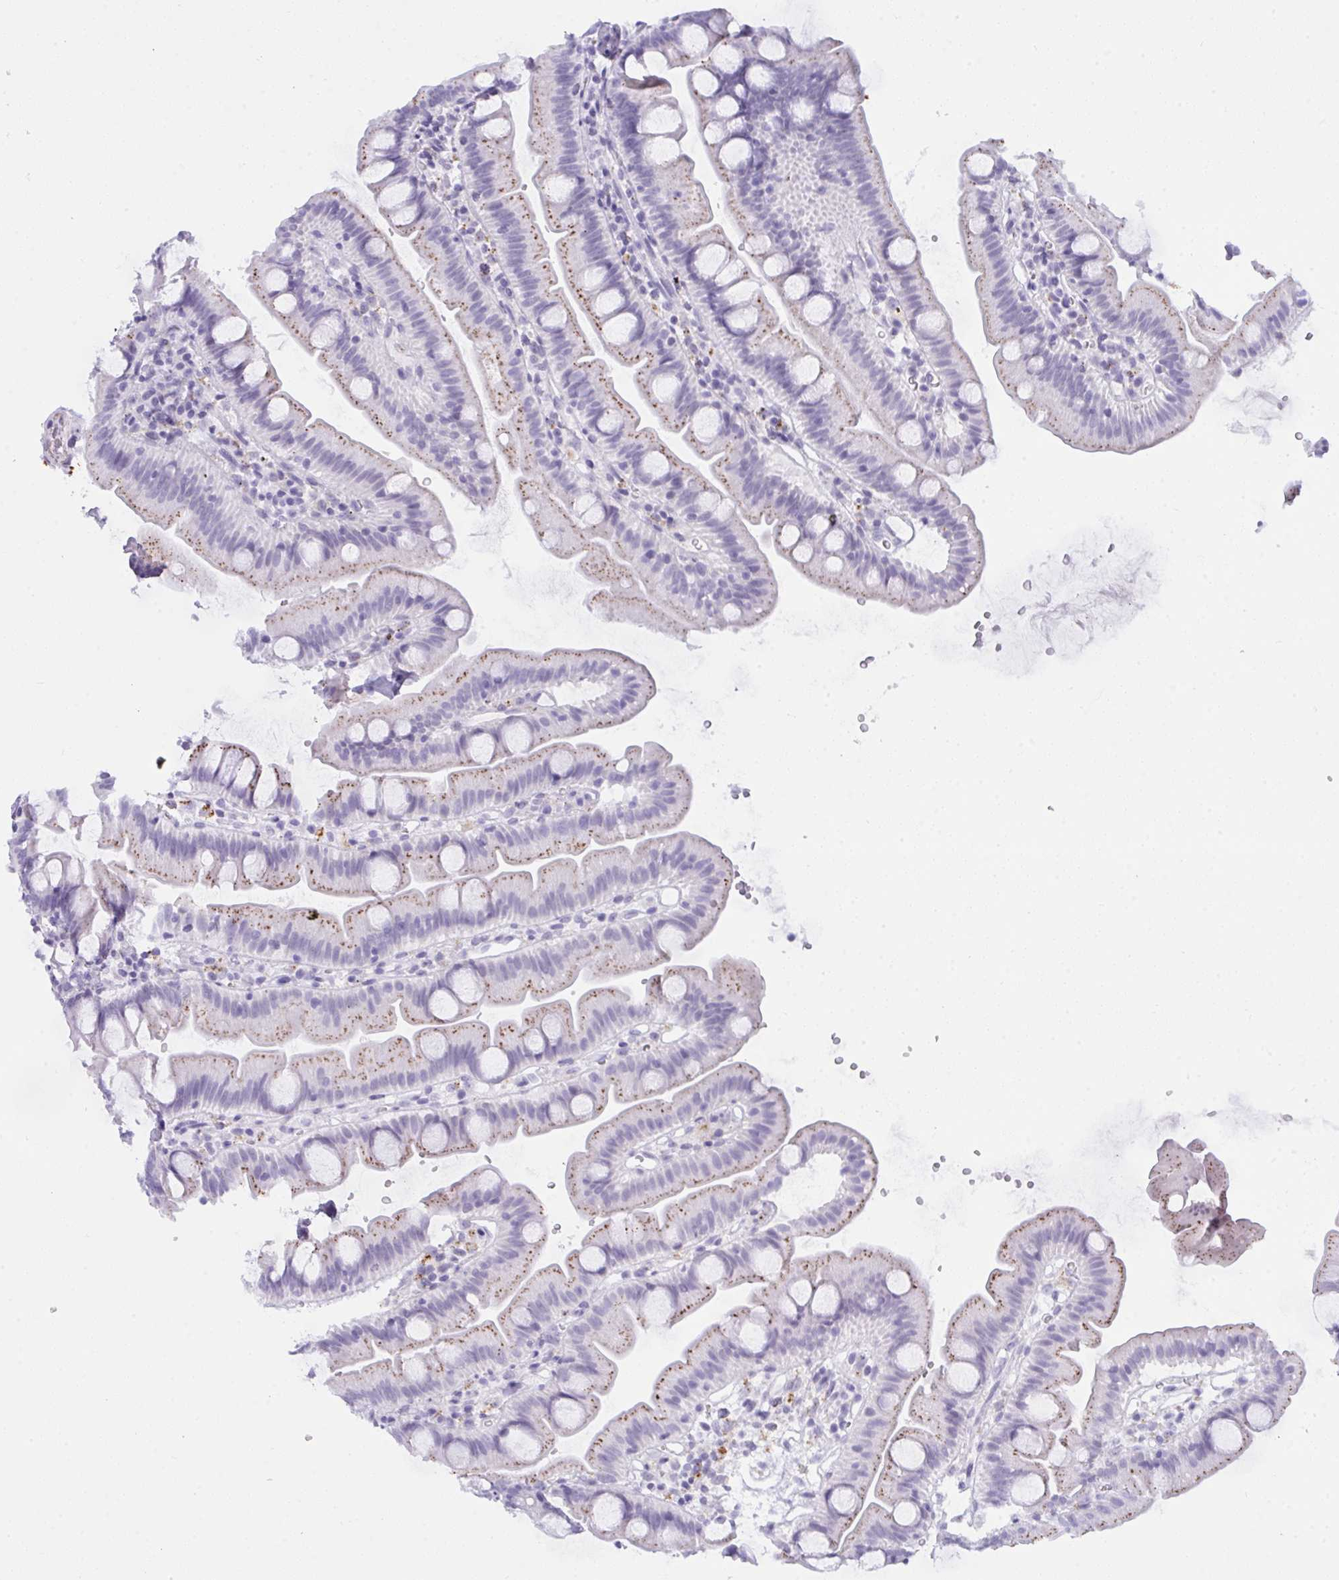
{"staining": {"intensity": "weak", "quantity": "25%-75%", "location": "cytoplasmic/membranous"}, "tissue": "small intestine", "cell_type": "Glandular cells", "image_type": "normal", "snomed": [{"axis": "morphology", "description": "Normal tissue, NOS"}, {"axis": "topography", "description": "Small intestine"}], "caption": "Normal small intestine was stained to show a protein in brown. There is low levels of weak cytoplasmic/membranous expression in about 25%-75% of glandular cells. (IHC, brightfield microscopy, high magnification).", "gene": "ELN", "patient": {"sex": "female", "age": 68}}